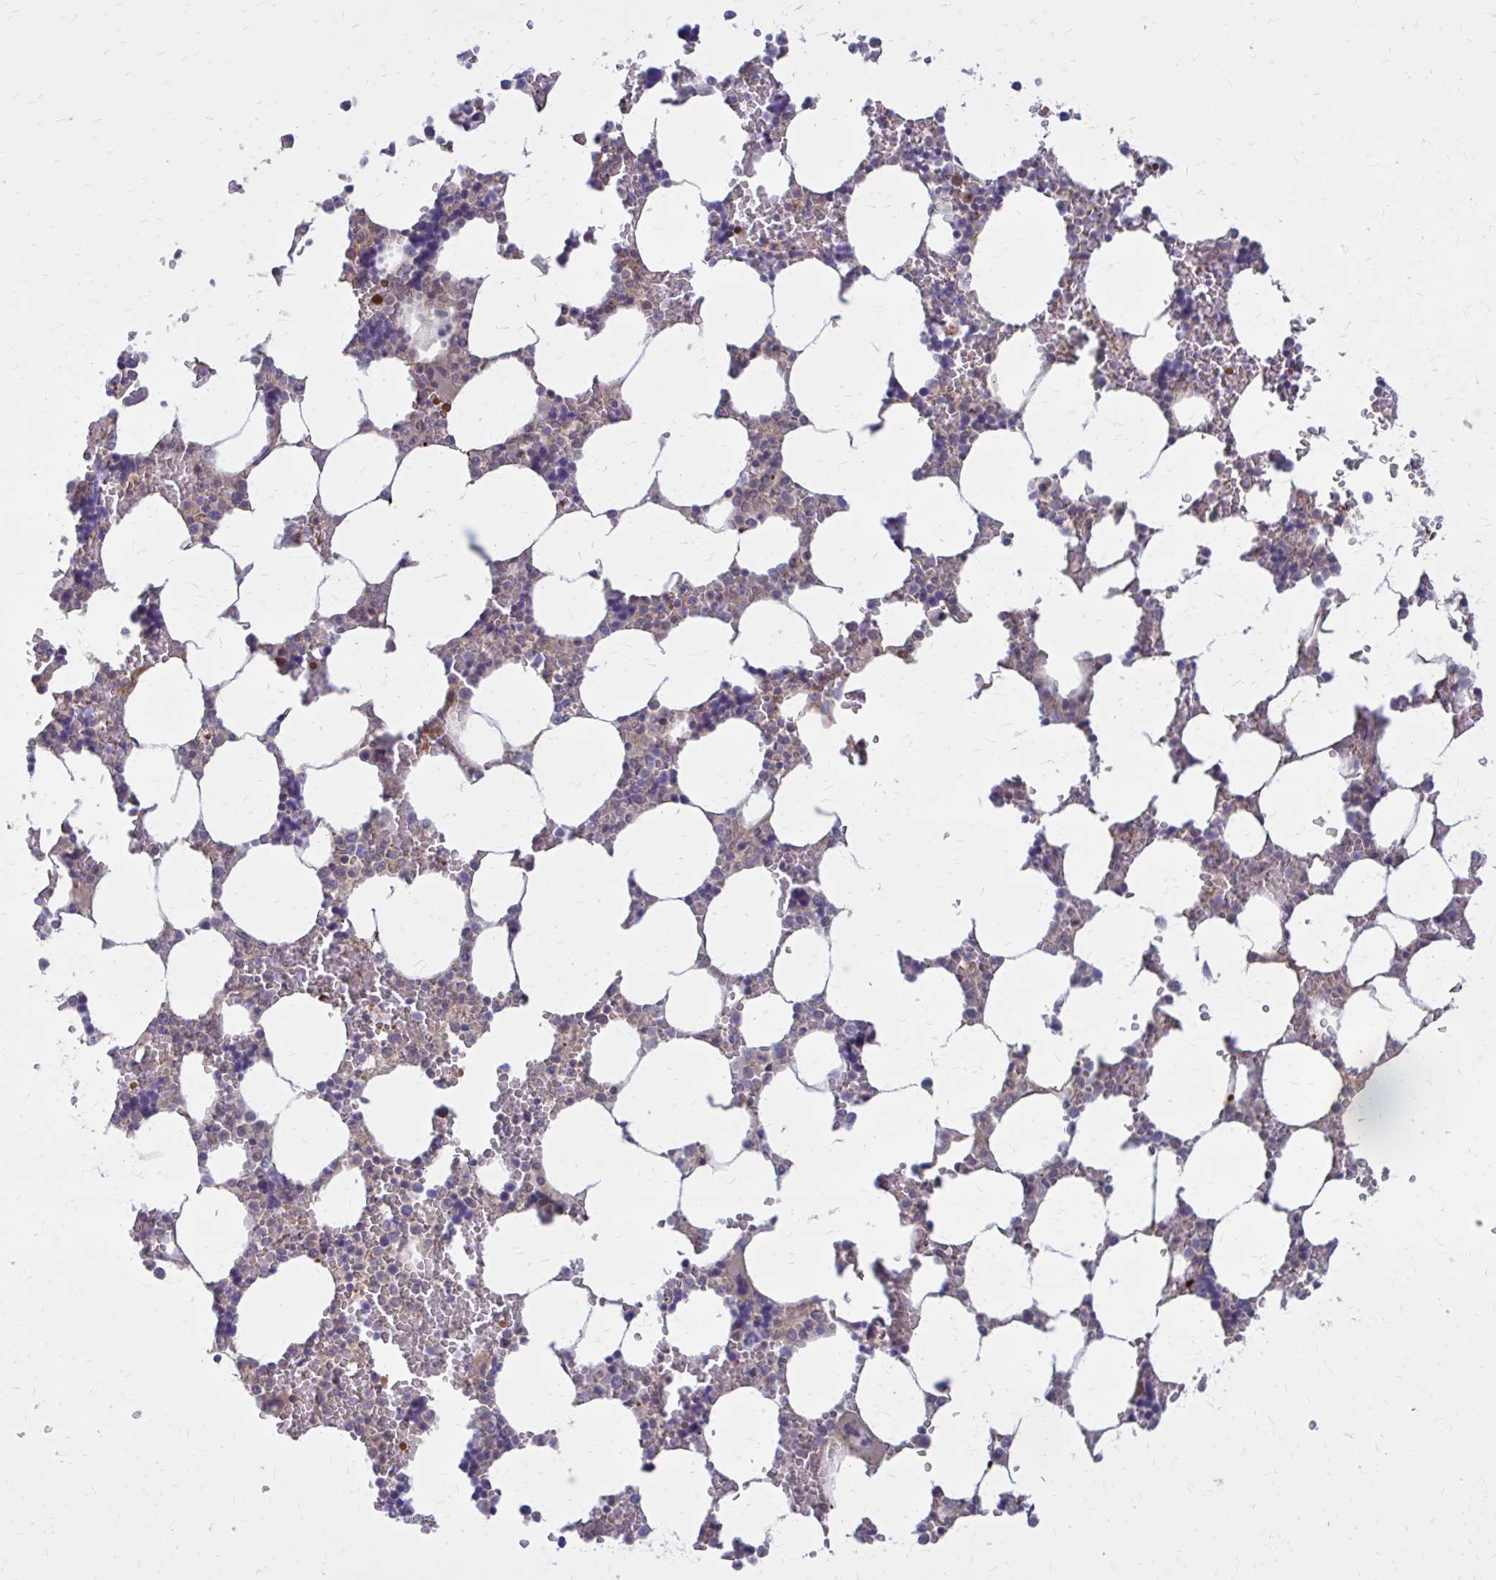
{"staining": {"intensity": "negative", "quantity": "none", "location": "none"}, "tissue": "bone marrow", "cell_type": "Hematopoietic cells", "image_type": "normal", "snomed": [{"axis": "morphology", "description": "Normal tissue, NOS"}, {"axis": "topography", "description": "Bone marrow"}], "caption": "Photomicrograph shows no protein expression in hematopoietic cells of unremarkable bone marrow.", "gene": "DBI", "patient": {"sex": "male", "age": 64}}